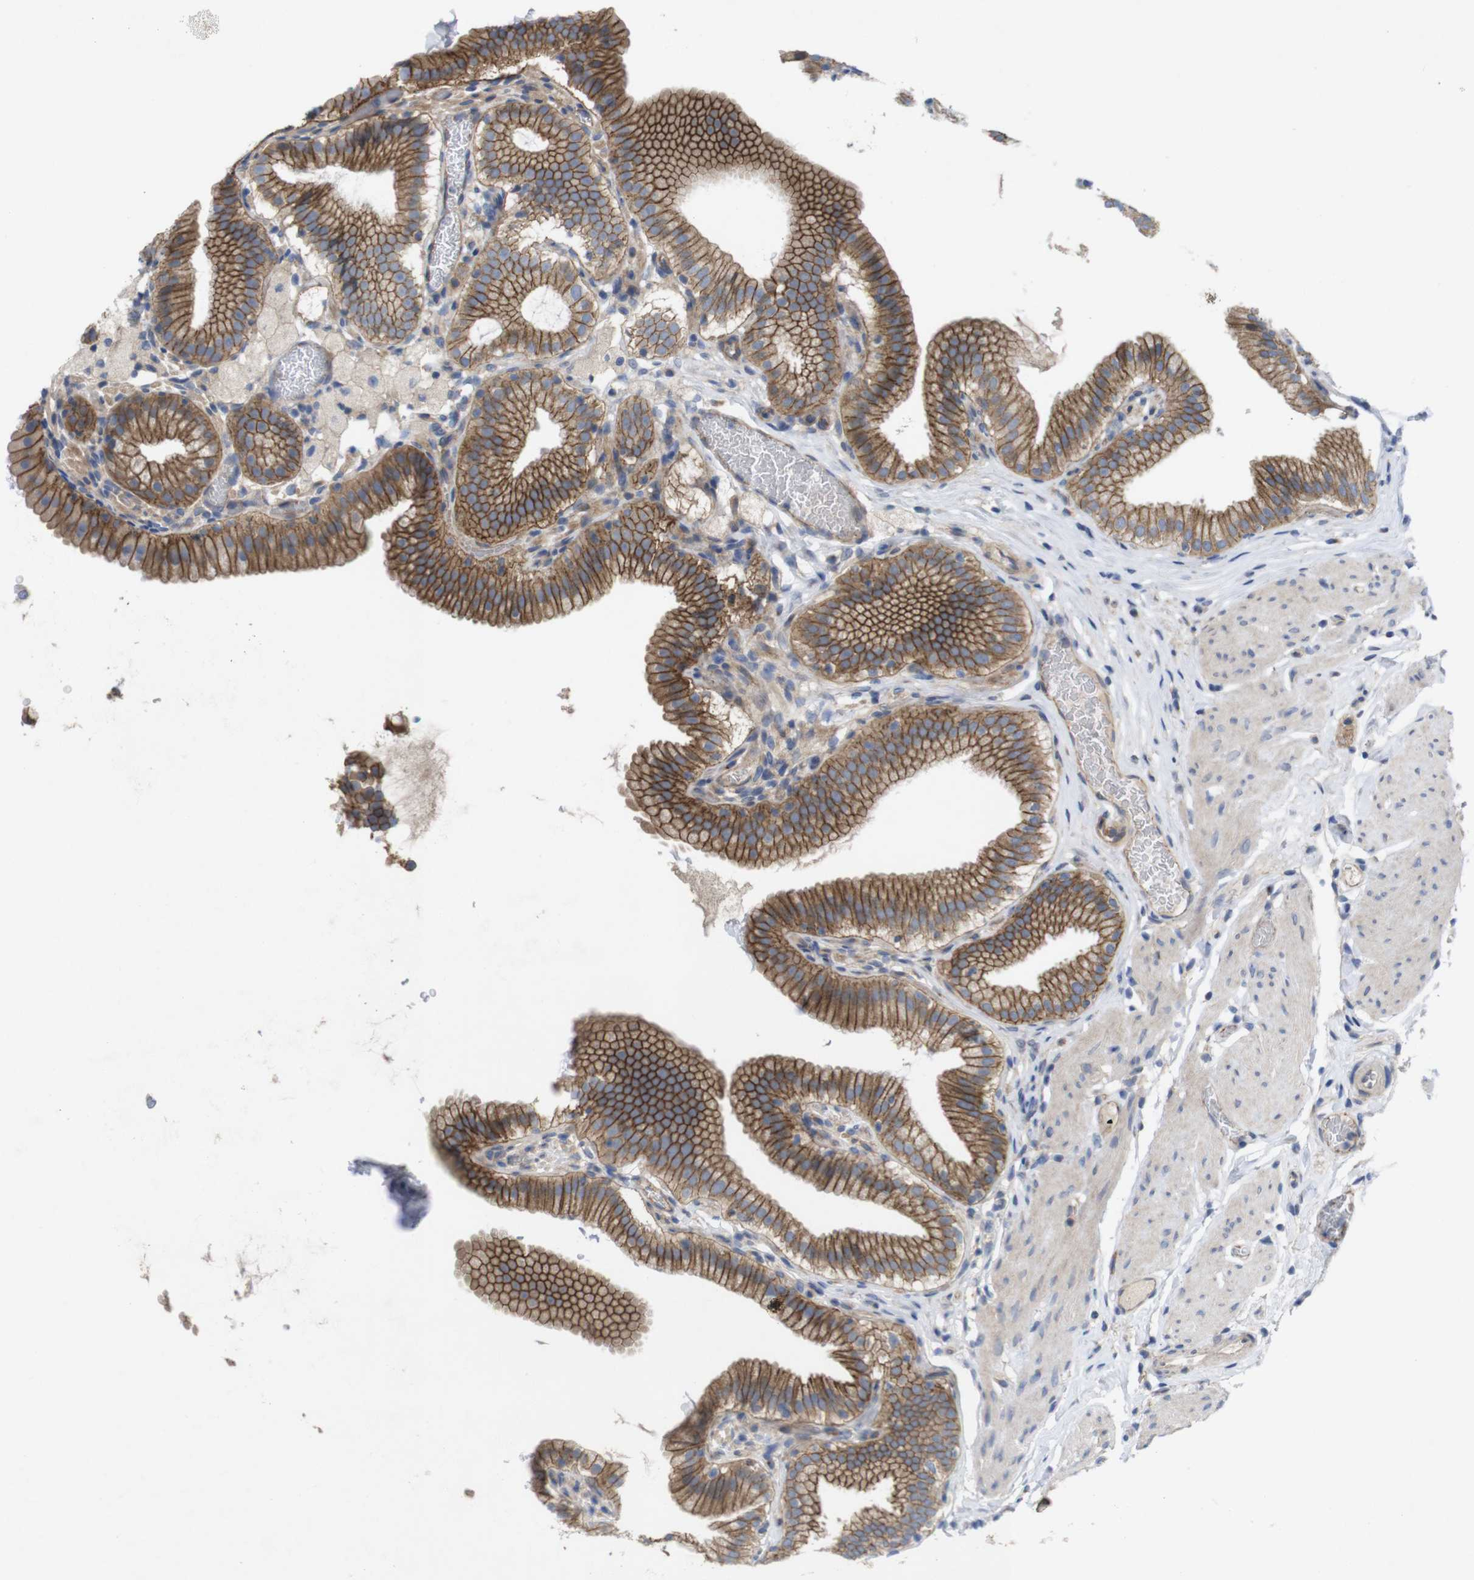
{"staining": {"intensity": "strong", "quantity": ">75%", "location": "cytoplasmic/membranous"}, "tissue": "gallbladder", "cell_type": "Glandular cells", "image_type": "normal", "snomed": [{"axis": "morphology", "description": "Normal tissue, NOS"}, {"axis": "topography", "description": "Gallbladder"}], "caption": "Immunohistochemistry (IHC) micrograph of unremarkable gallbladder: human gallbladder stained using IHC reveals high levels of strong protein expression localized specifically in the cytoplasmic/membranous of glandular cells, appearing as a cytoplasmic/membranous brown color.", "gene": "KIDINS220", "patient": {"sex": "male", "age": 54}}